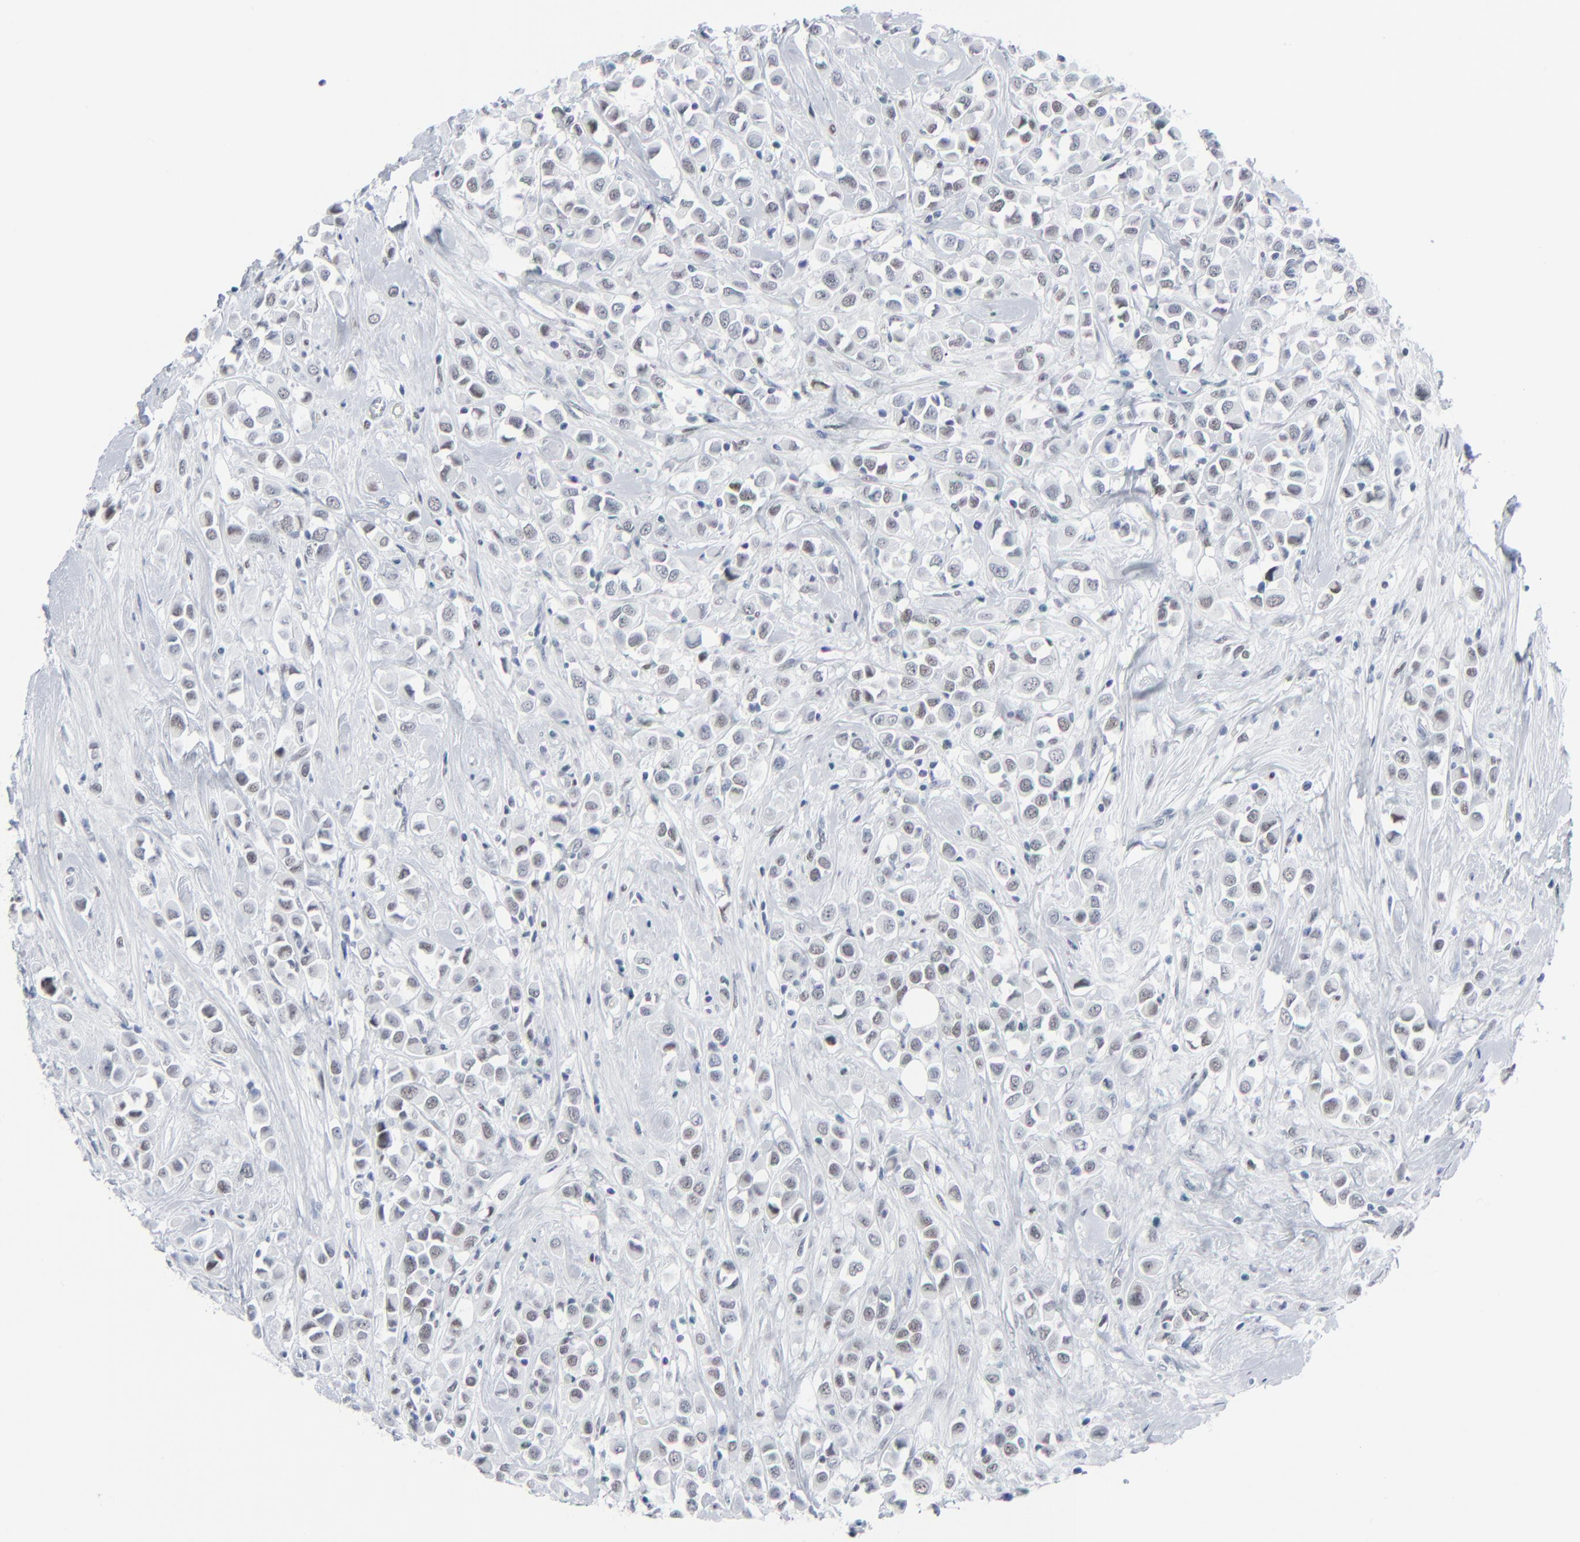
{"staining": {"intensity": "weak", "quantity": "25%-75%", "location": "nuclear"}, "tissue": "breast cancer", "cell_type": "Tumor cells", "image_type": "cancer", "snomed": [{"axis": "morphology", "description": "Duct carcinoma"}, {"axis": "topography", "description": "Breast"}], "caption": "Tumor cells exhibit low levels of weak nuclear staining in approximately 25%-75% of cells in breast intraductal carcinoma.", "gene": "SIRT1", "patient": {"sex": "female", "age": 61}}